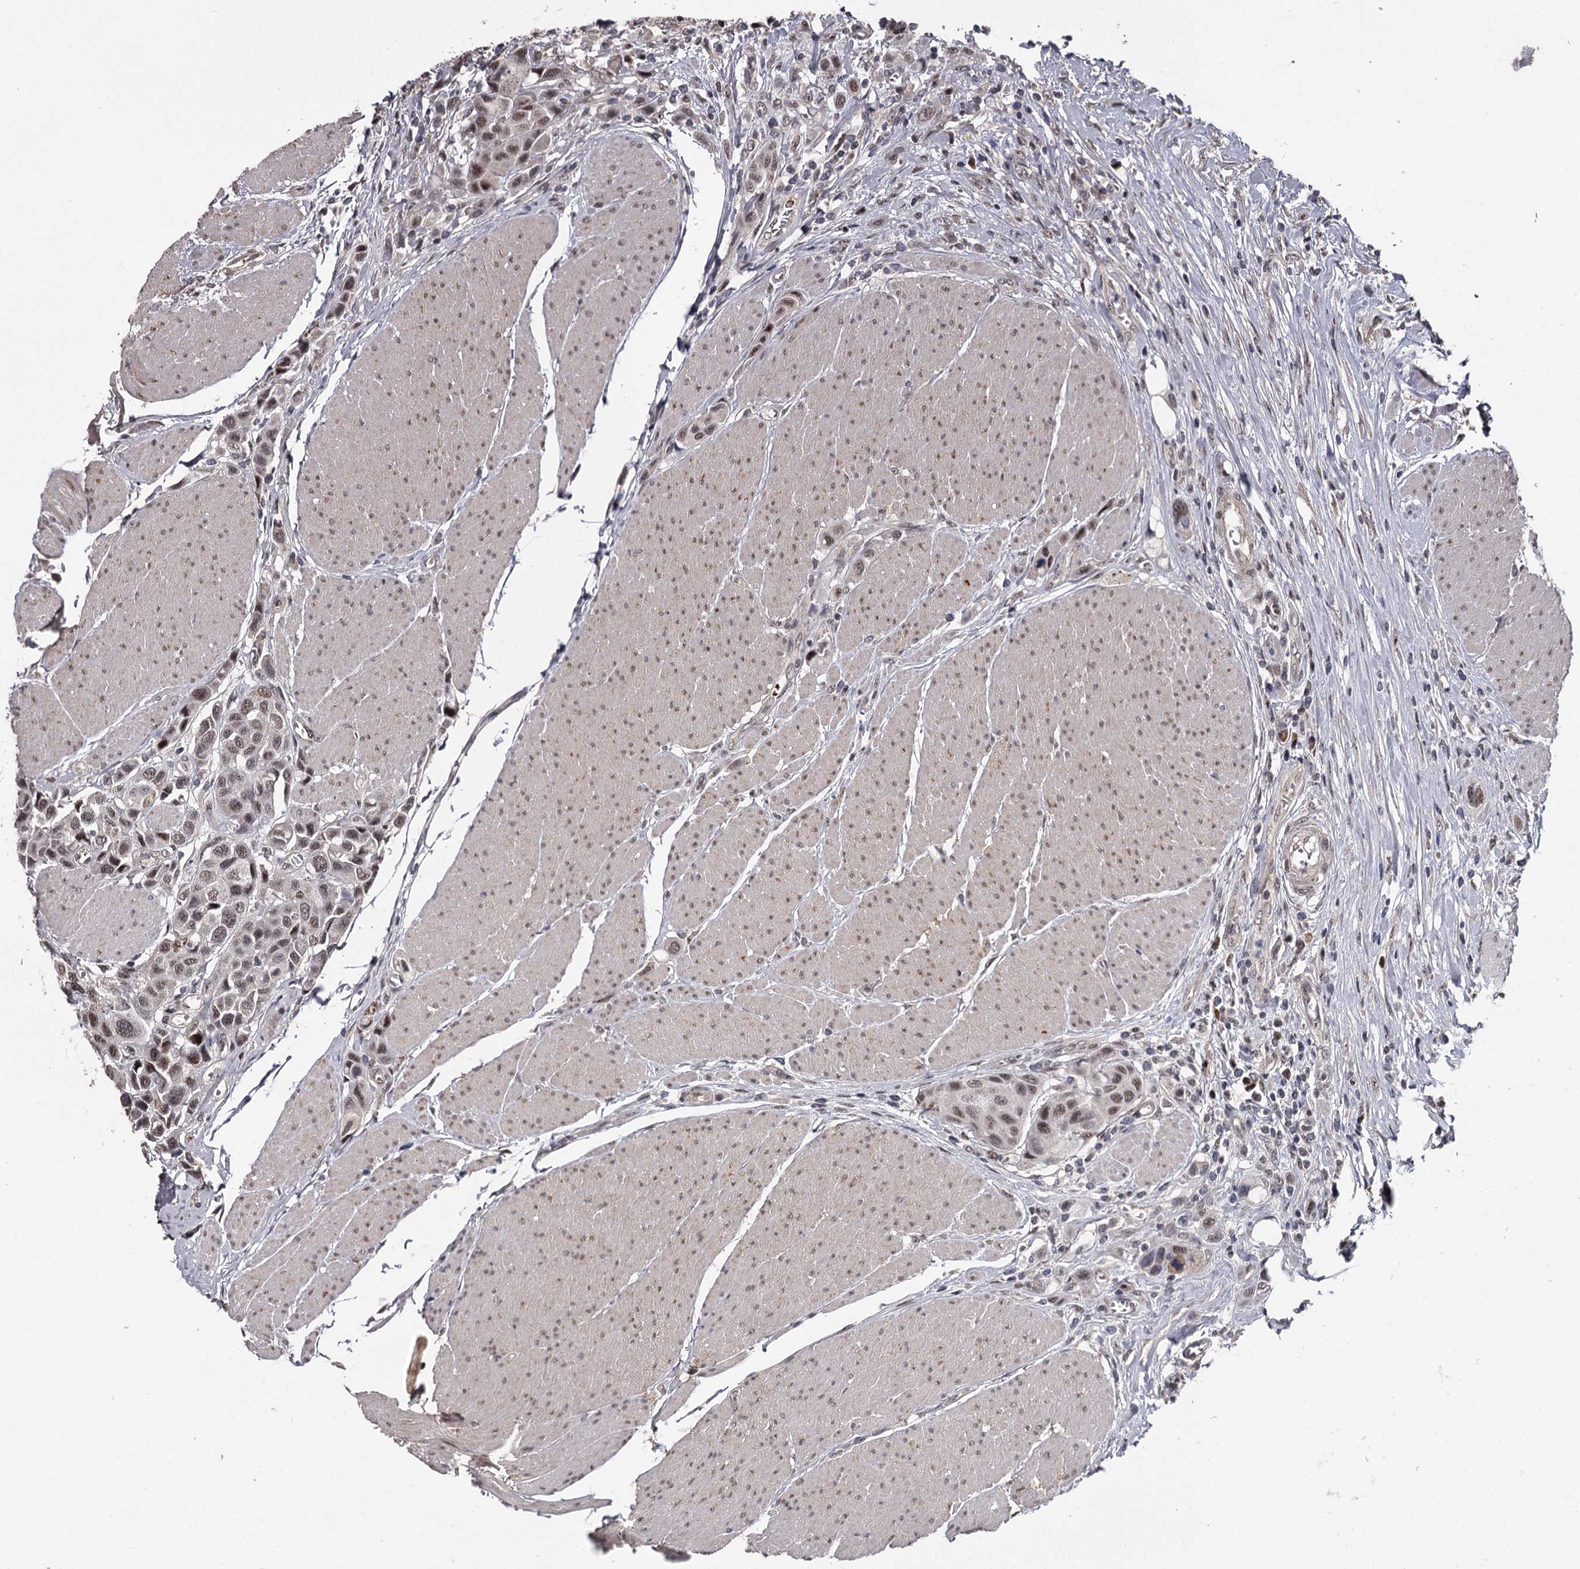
{"staining": {"intensity": "weak", "quantity": ">75%", "location": "nuclear"}, "tissue": "urothelial cancer", "cell_type": "Tumor cells", "image_type": "cancer", "snomed": [{"axis": "morphology", "description": "Urothelial carcinoma, High grade"}, {"axis": "topography", "description": "Urinary bladder"}], "caption": "Protein expression analysis of urothelial carcinoma (high-grade) exhibits weak nuclear expression in about >75% of tumor cells.", "gene": "RNF44", "patient": {"sex": "male", "age": 50}}